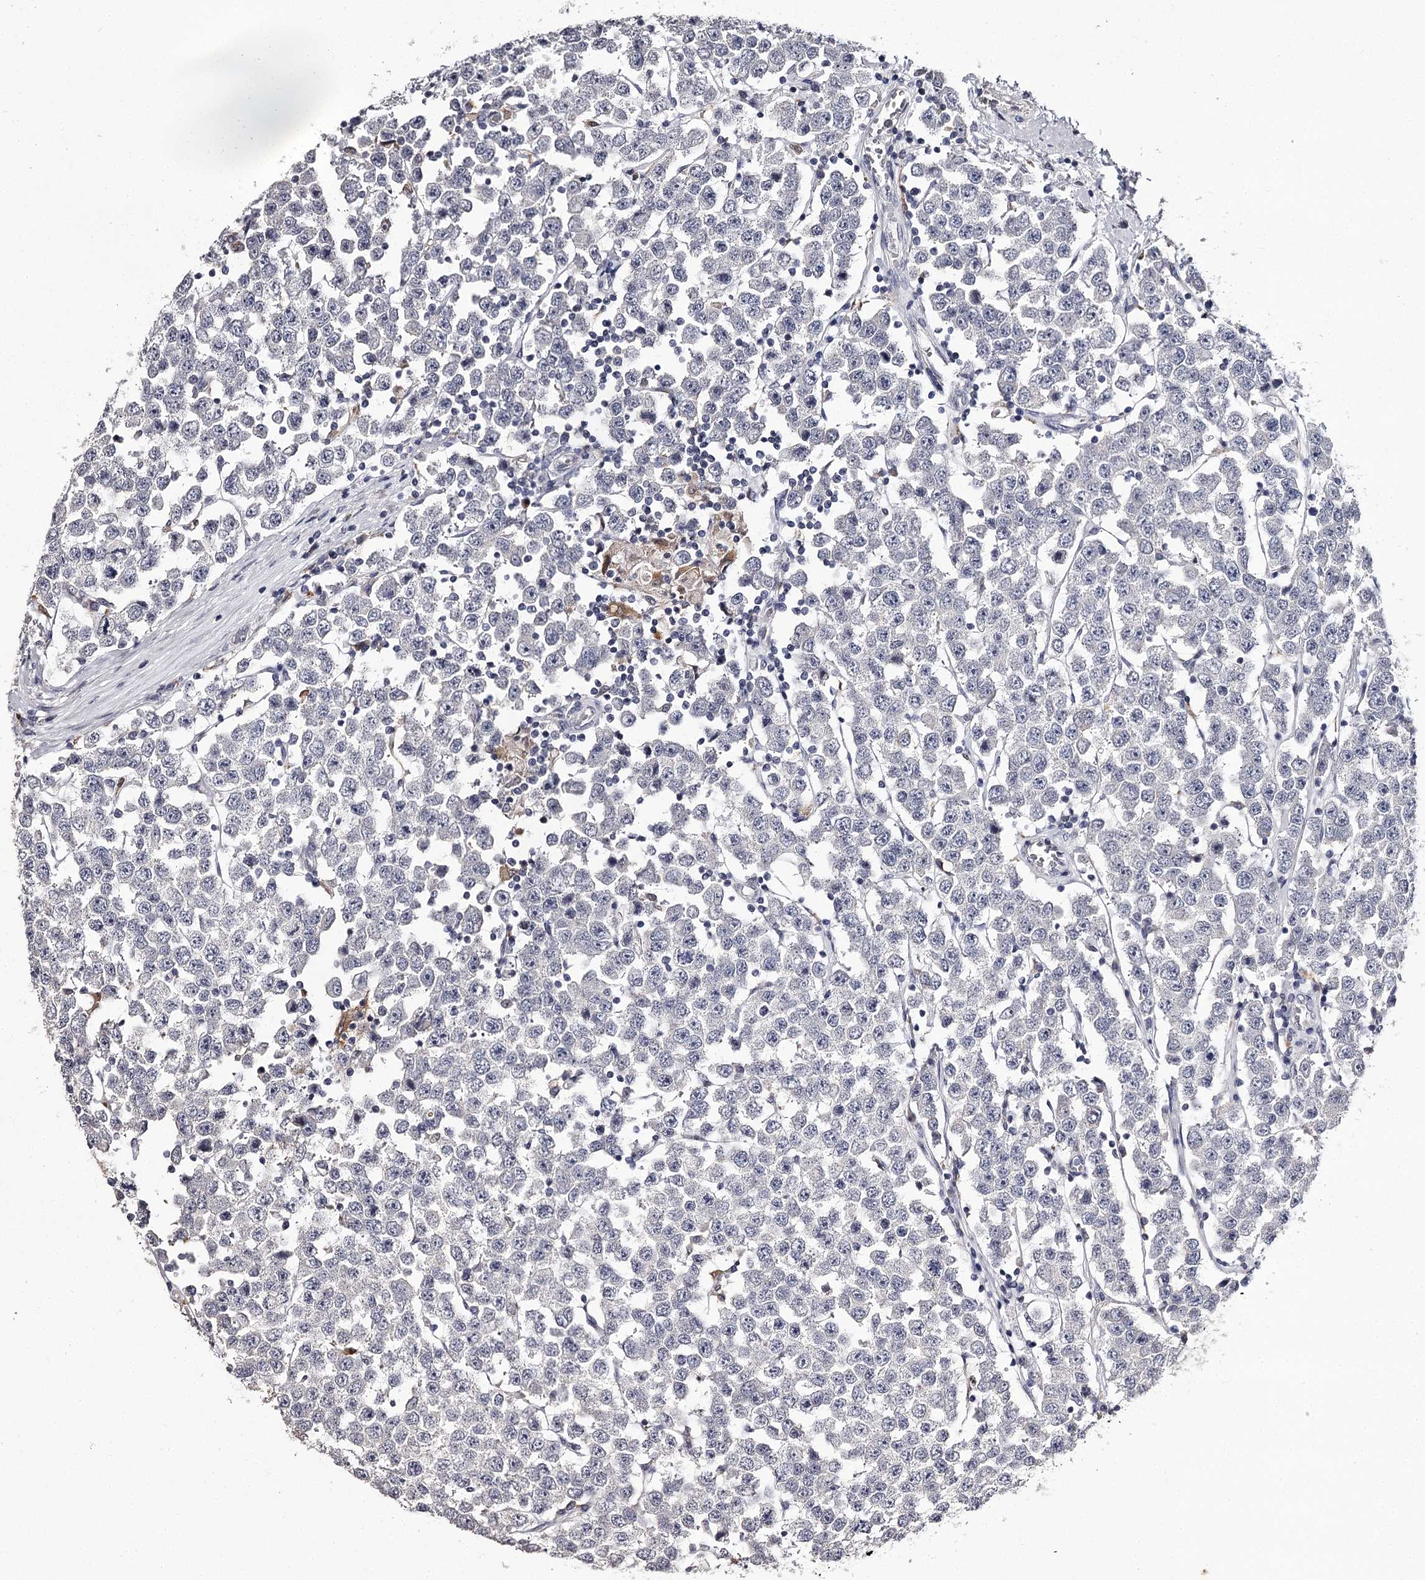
{"staining": {"intensity": "negative", "quantity": "none", "location": "none"}, "tissue": "testis cancer", "cell_type": "Tumor cells", "image_type": "cancer", "snomed": [{"axis": "morphology", "description": "Seminoma, NOS"}, {"axis": "topography", "description": "Testis"}], "caption": "The histopathology image exhibits no staining of tumor cells in testis cancer (seminoma).", "gene": "SLC32A1", "patient": {"sex": "male", "age": 28}}